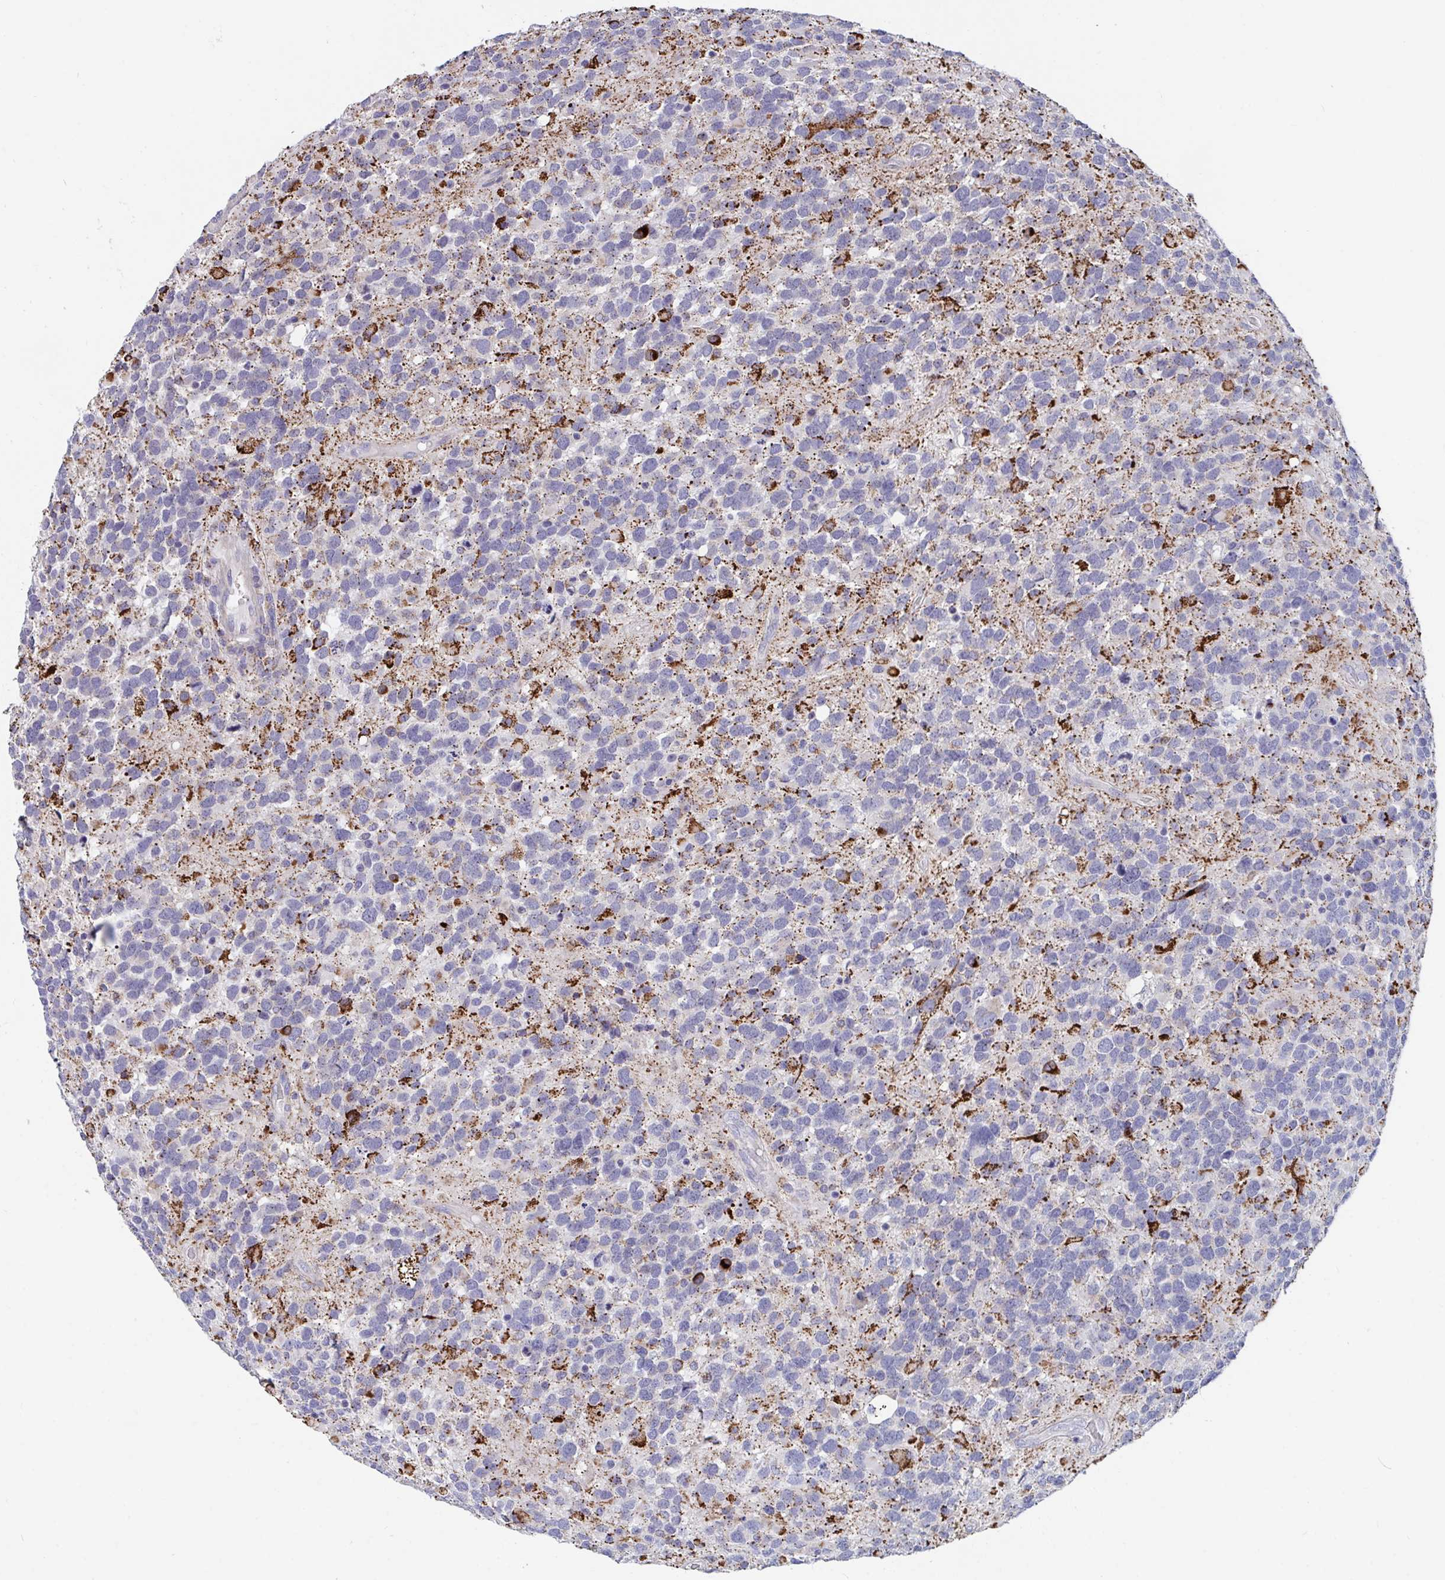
{"staining": {"intensity": "strong", "quantity": "<25%", "location": "cytoplasmic/membranous"}, "tissue": "glioma", "cell_type": "Tumor cells", "image_type": "cancer", "snomed": [{"axis": "morphology", "description": "Glioma, malignant, High grade"}, {"axis": "topography", "description": "Brain"}], "caption": "Protein expression analysis of human glioma reveals strong cytoplasmic/membranous positivity in approximately <25% of tumor cells.", "gene": "FAM156B", "patient": {"sex": "female", "age": 40}}